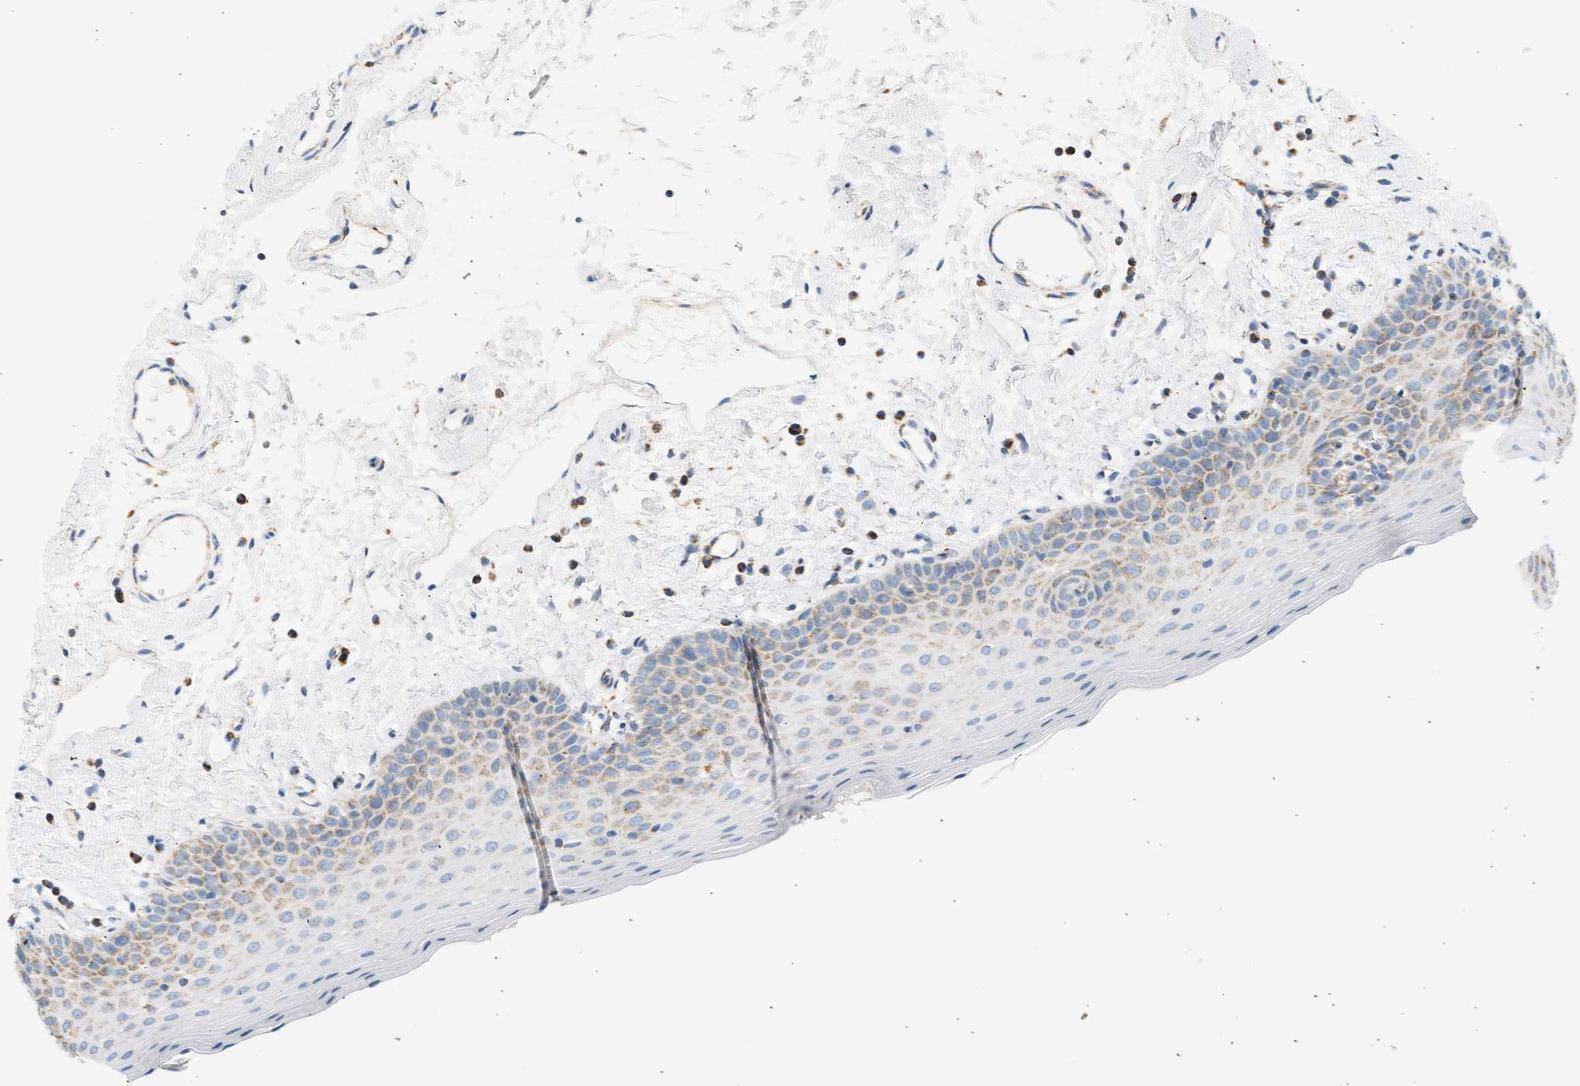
{"staining": {"intensity": "weak", "quantity": "<25%", "location": "cytoplasmic/membranous"}, "tissue": "oral mucosa", "cell_type": "Squamous epithelial cells", "image_type": "normal", "snomed": [{"axis": "morphology", "description": "Normal tissue, NOS"}, {"axis": "topography", "description": "Oral tissue"}], "caption": "Squamous epithelial cells are negative for brown protein staining in unremarkable oral mucosa. Brightfield microscopy of IHC stained with DAB (3,3'-diaminobenzidine) (brown) and hematoxylin (blue), captured at high magnification.", "gene": "GRPEL2", "patient": {"sex": "male", "age": 66}}